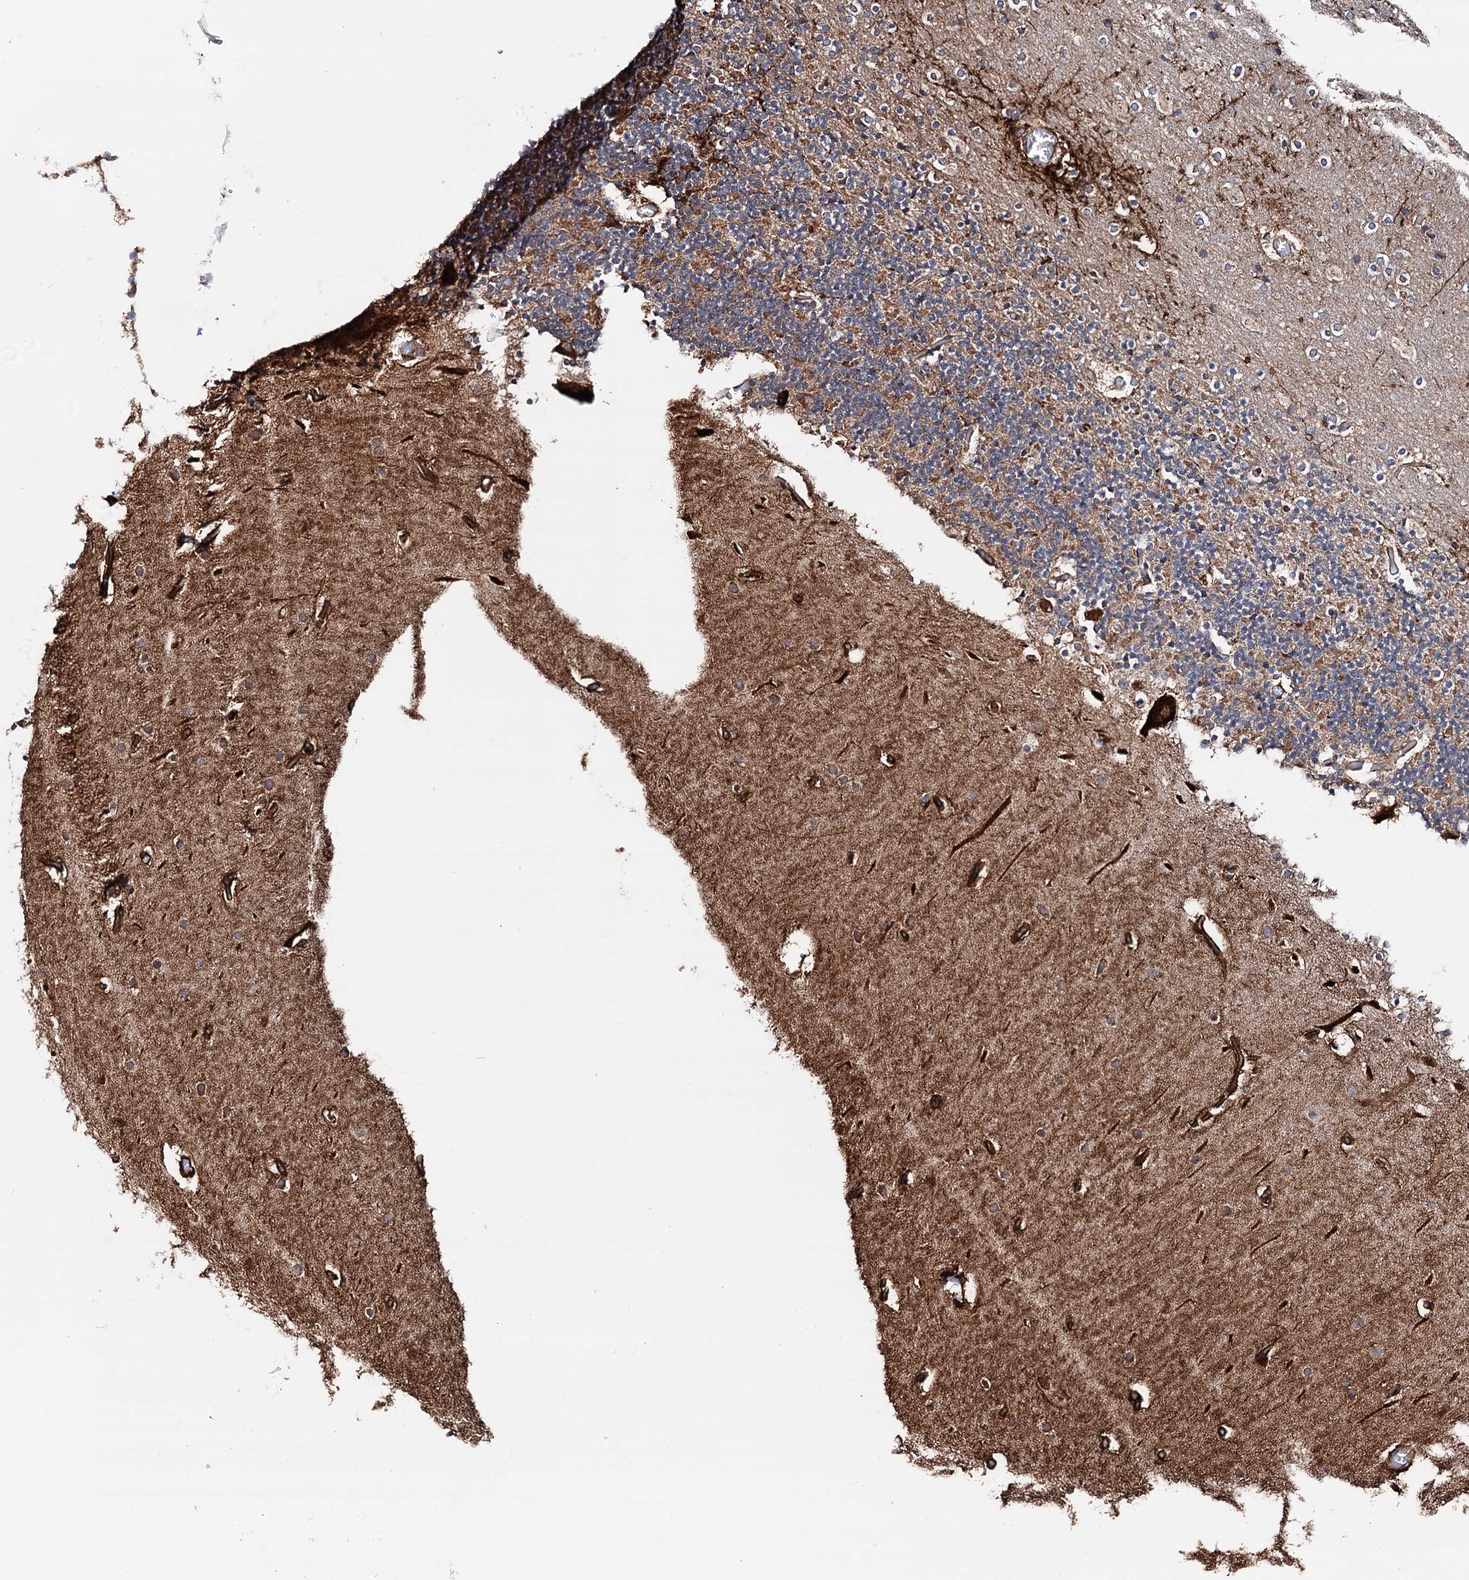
{"staining": {"intensity": "moderate", "quantity": "25%-75%", "location": "cytoplasmic/membranous"}, "tissue": "cerebellum", "cell_type": "Cells in granular layer", "image_type": "normal", "snomed": [{"axis": "morphology", "description": "Normal tissue, NOS"}, {"axis": "topography", "description": "Cerebellum"}], "caption": "Cerebellum stained with DAB immunohistochemistry exhibits medium levels of moderate cytoplasmic/membranous expression in about 25%-75% of cells in granular layer. (Brightfield microscopy of DAB IHC at high magnification).", "gene": "ERP29", "patient": {"sex": "male", "age": 57}}